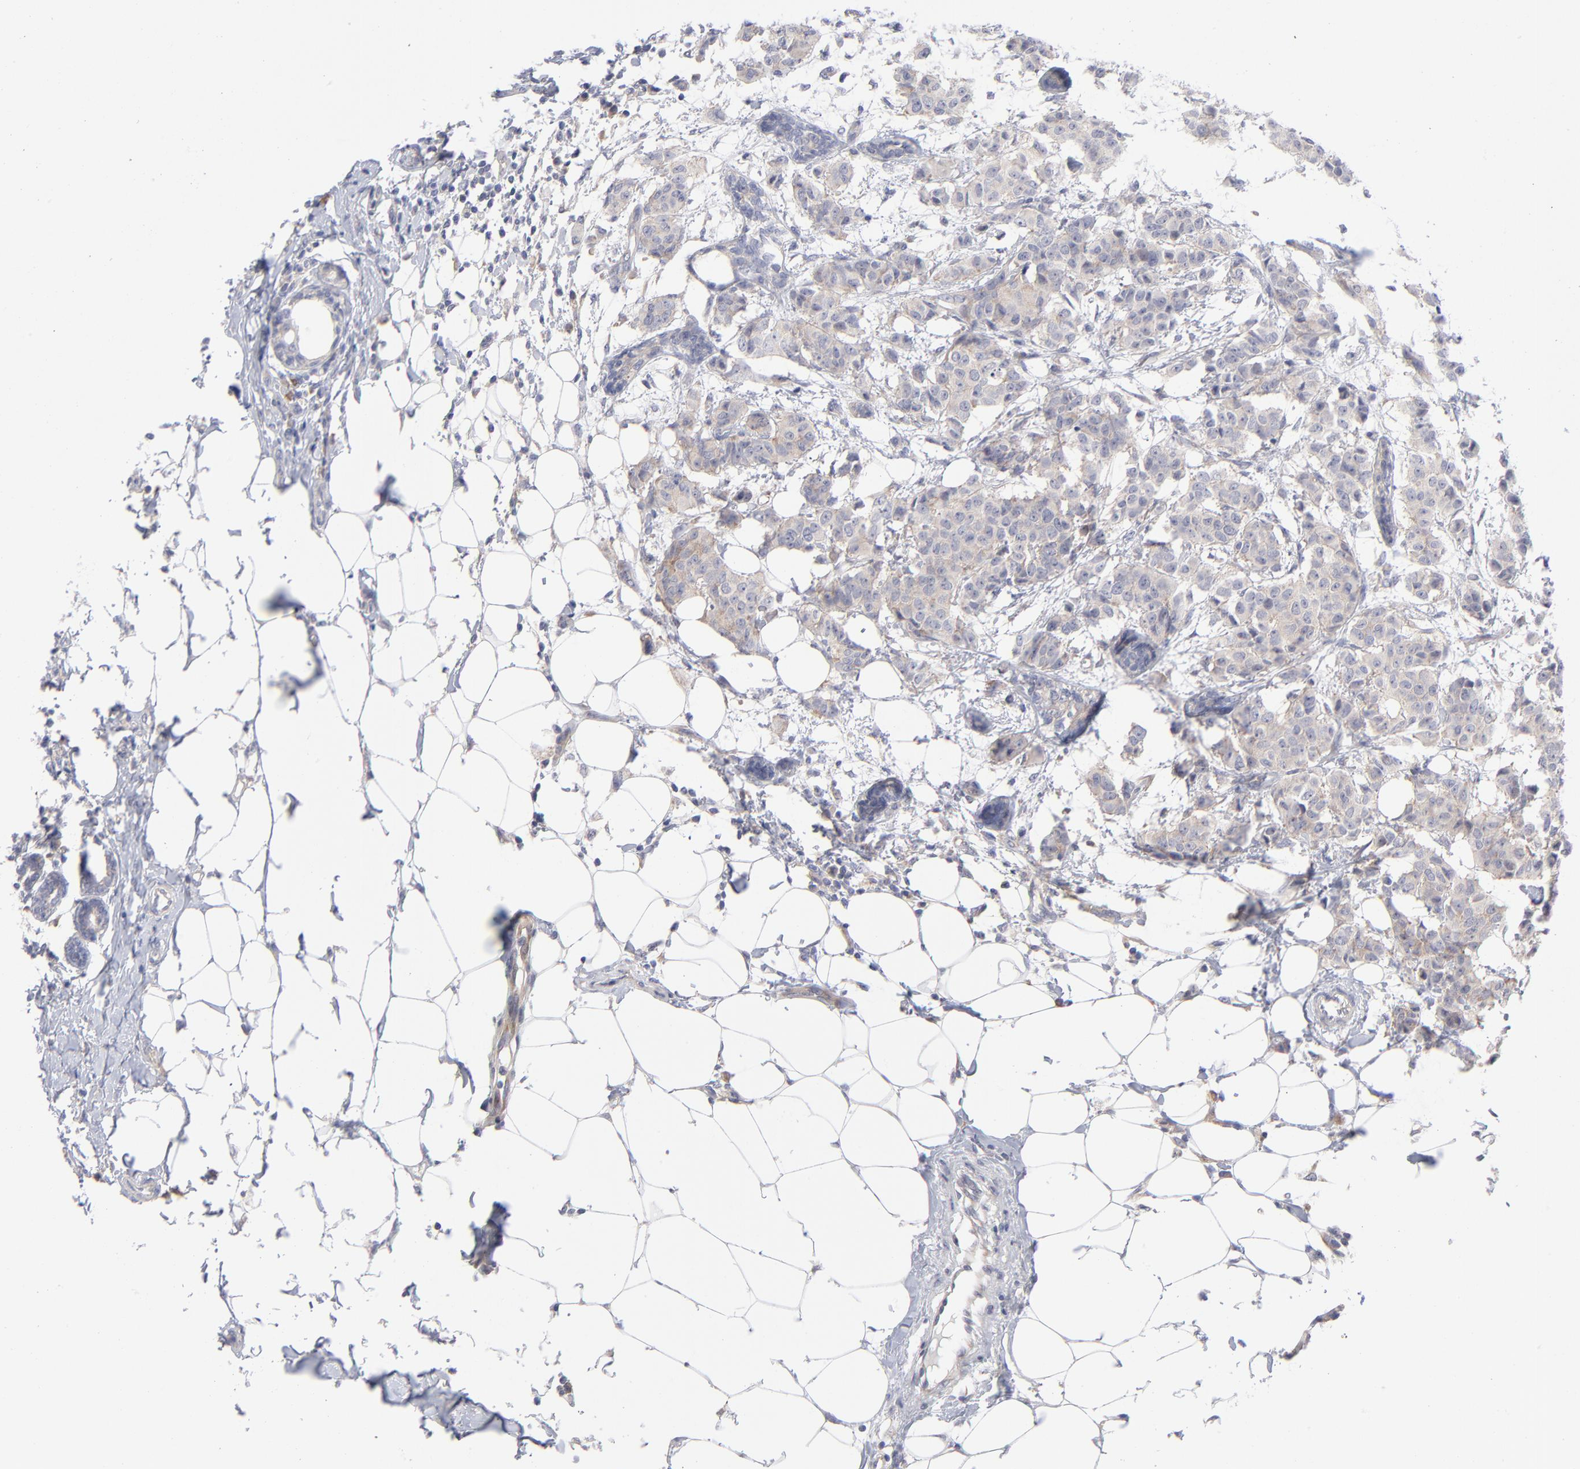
{"staining": {"intensity": "negative", "quantity": "none", "location": "none"}, "tissue": "breast cancer", "cell_type": "Tumor cells", "image_type": "cancer", "snomed": [{"axis": "morphology", "description": "Duct carcinoma"}, {"axis": "topography", "description": "Breast"}], "caption": "Tumor cells are negative for protein expression in human breast cancer. (DAB (3,3'-diaminobenzidine) IHC with hematoxylin counter stain).", "gene": "RPS24", "patient": {"sex": "female", "age": 40}}